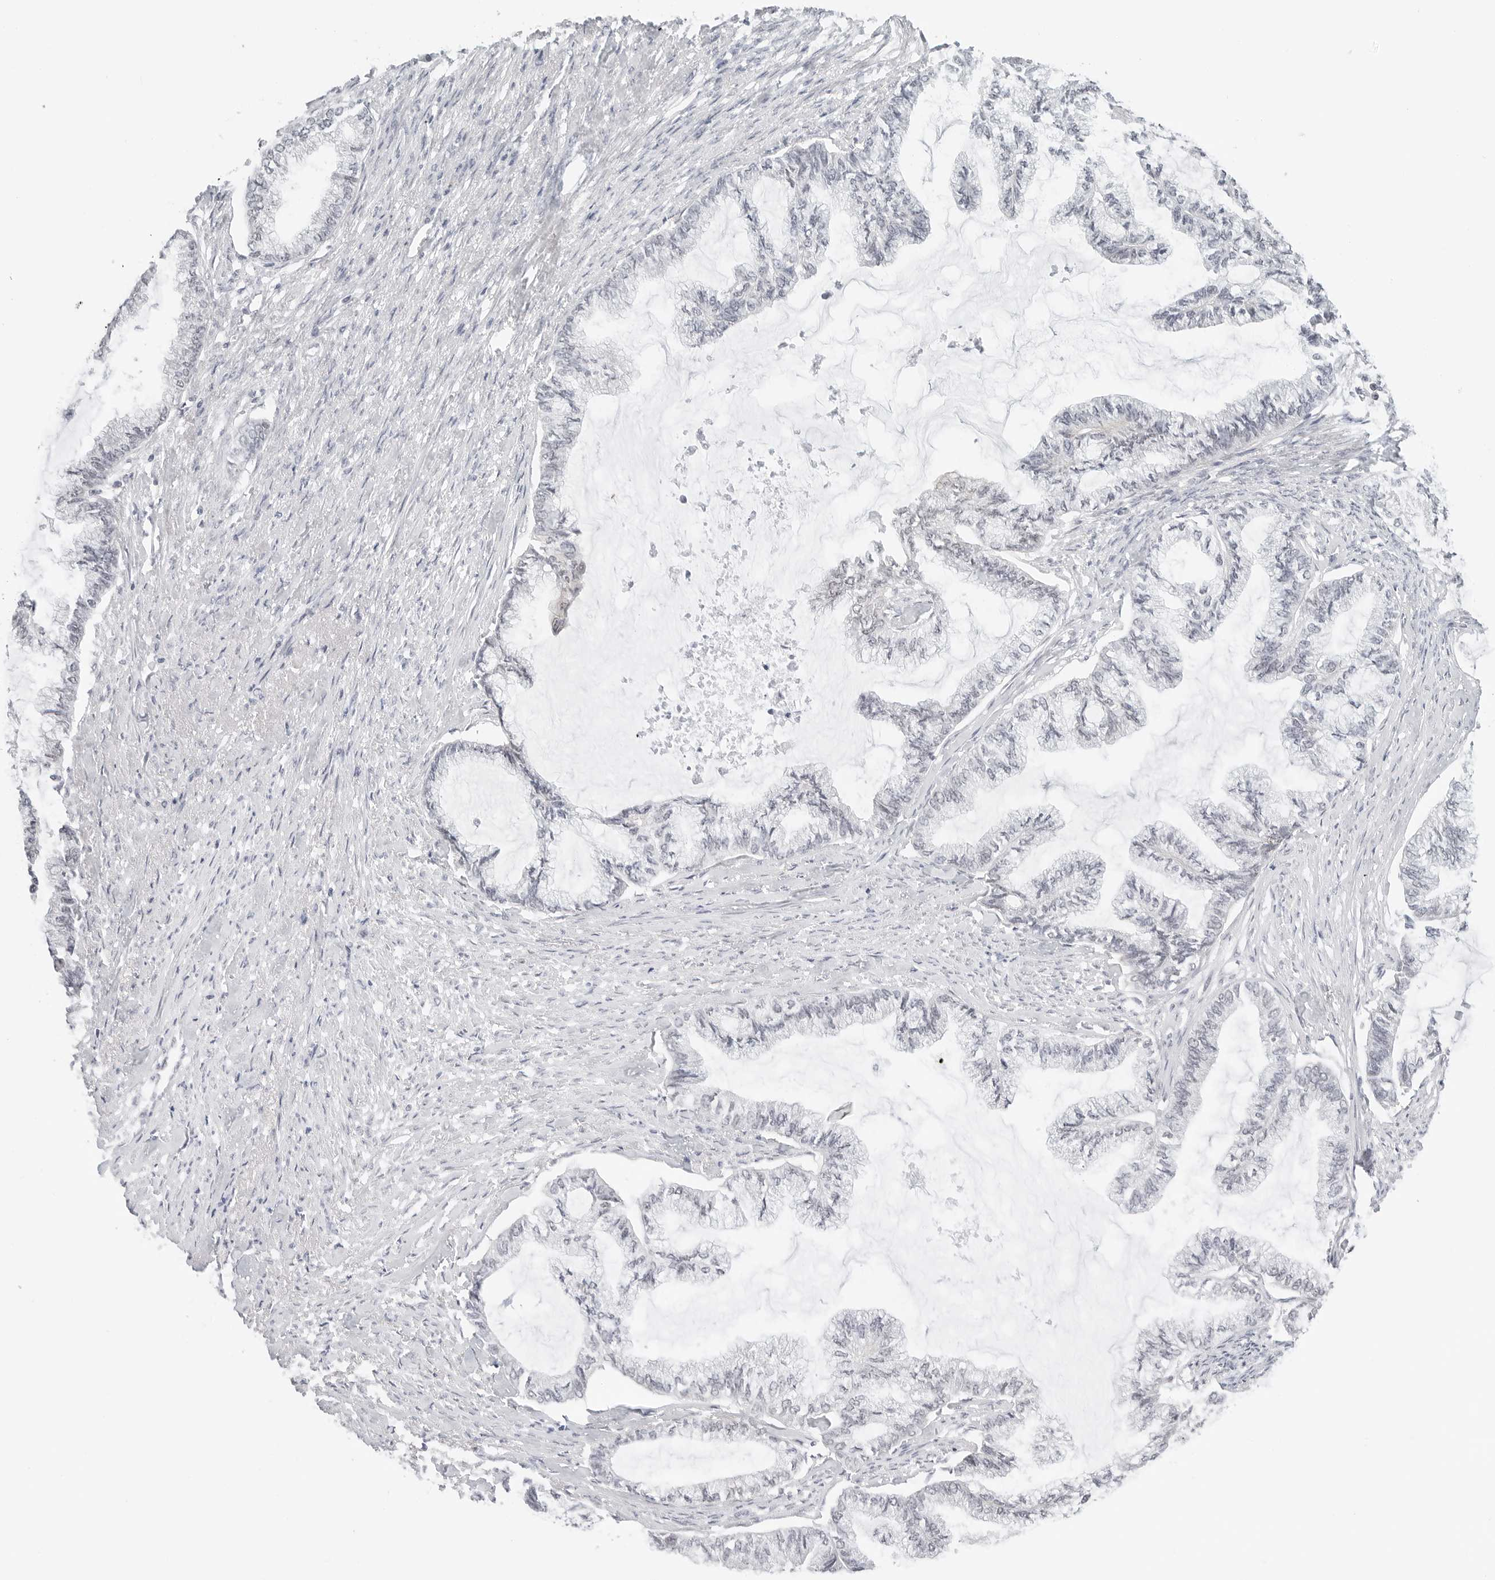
{"staining": {"intensity": "negative", "quantity": "none", "location": "none"}, "tissue": "endometrial cancer", "cell_type": "Tumor cells", "image_type": "cancer", "snomed": [{"axis": "morphology", "description": "Adenocarcinoma, NOS"}, {"axis": "topography", "description": "Endometrium"}], "caption": "Tumor cells are negative for brown protein staining in adenocarcinoma (endometrial).", "gene": "TSEN2", "patient": {"sex": "female", "age": 86}}